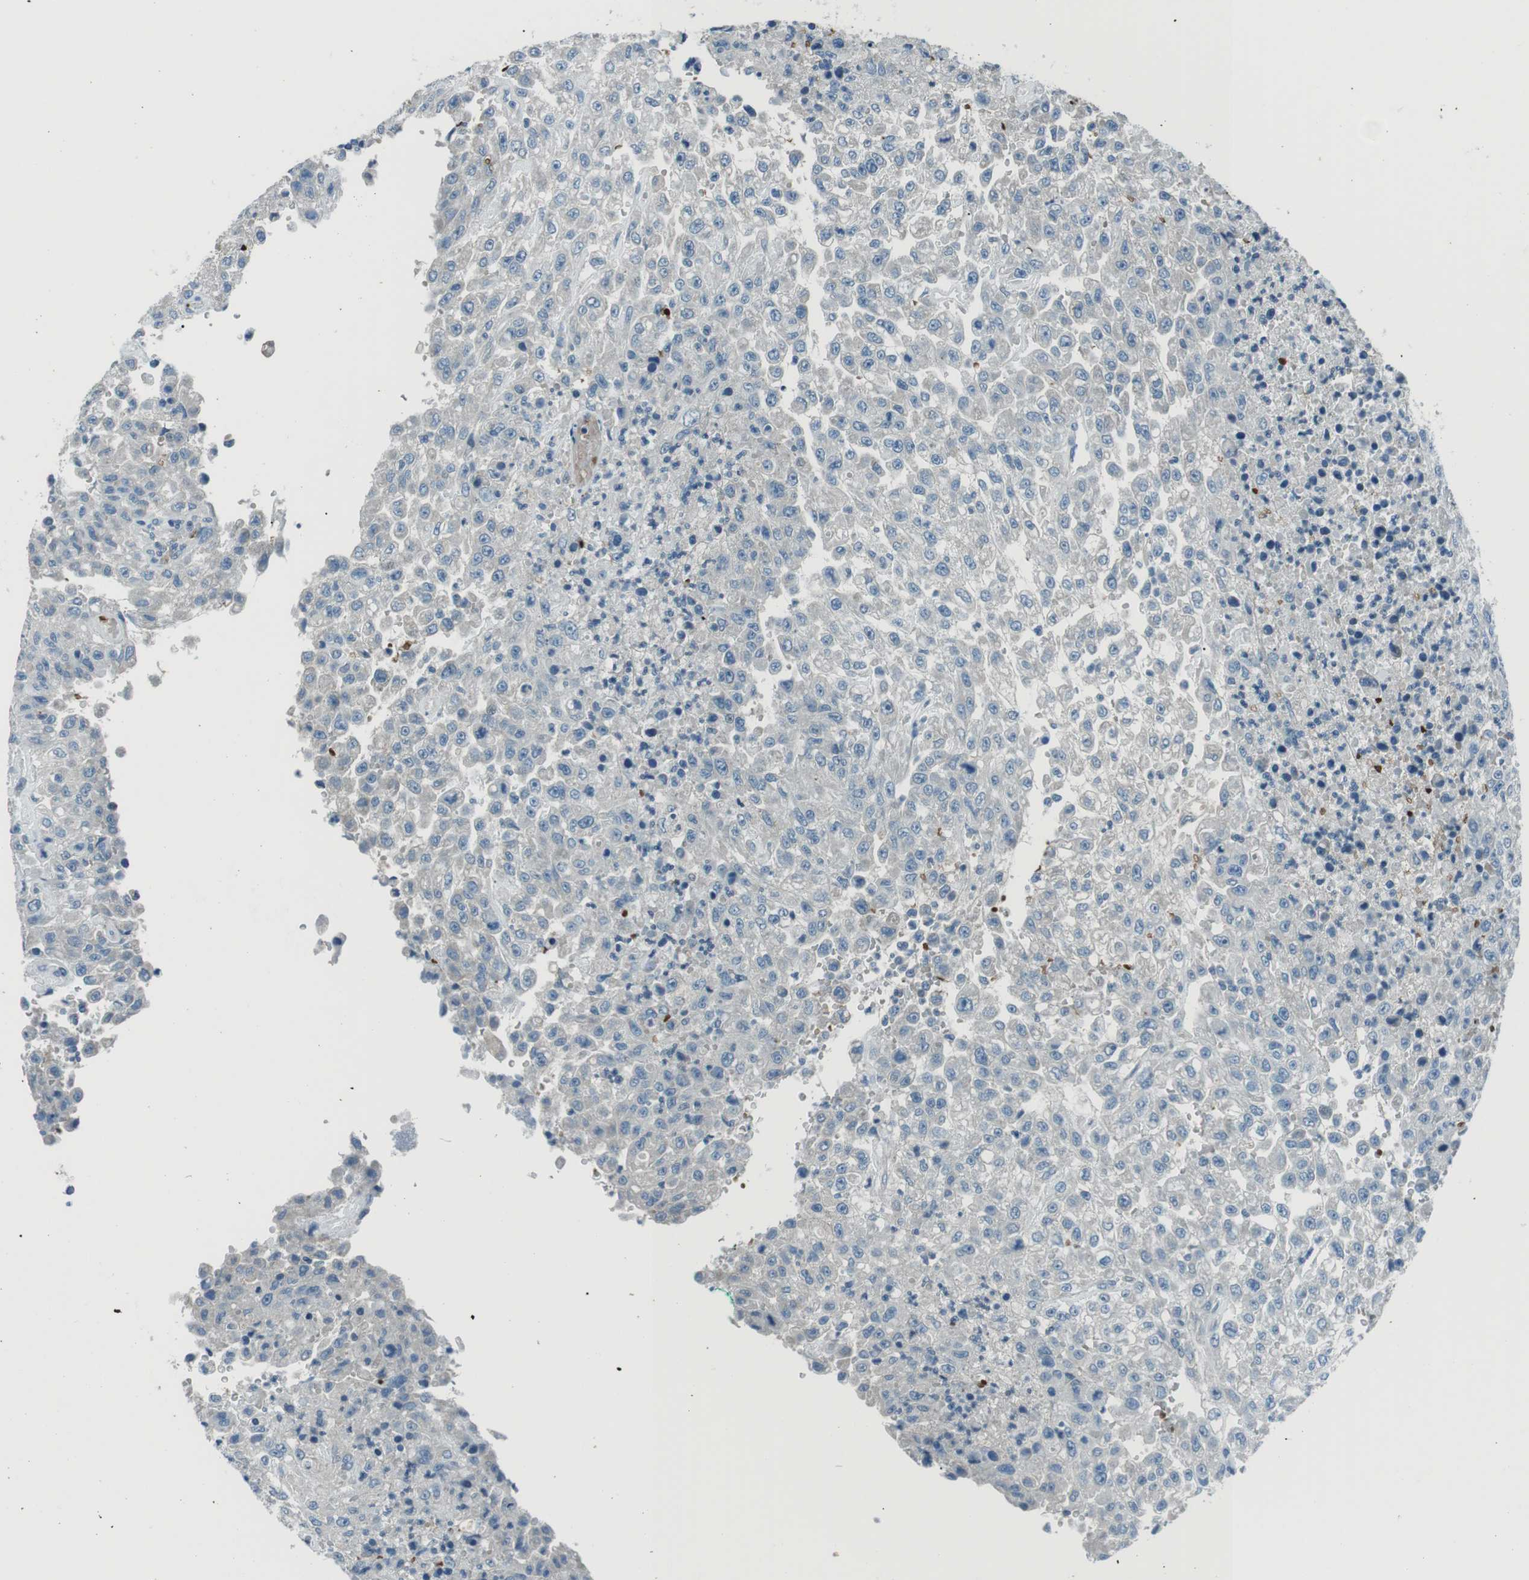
{"staining": {"intensity": "negative", "quantity": "none", "location": "none"}, "tissue": "urothelial cancer", "cell_type": "Tumor cells", "image_type": "cancer", "snomed": [{"axis": "morphology", "description": "Urothelial carcinoma, High grade"}, {"axis": "topography", "description": "Urinary bladder"}], "caption": "Tumor cells show no significant protein expression in urothelial carcinoma (high-grade).", "gene": "ST6GAL1", "patient": {"sex": "male", "age": 46}}